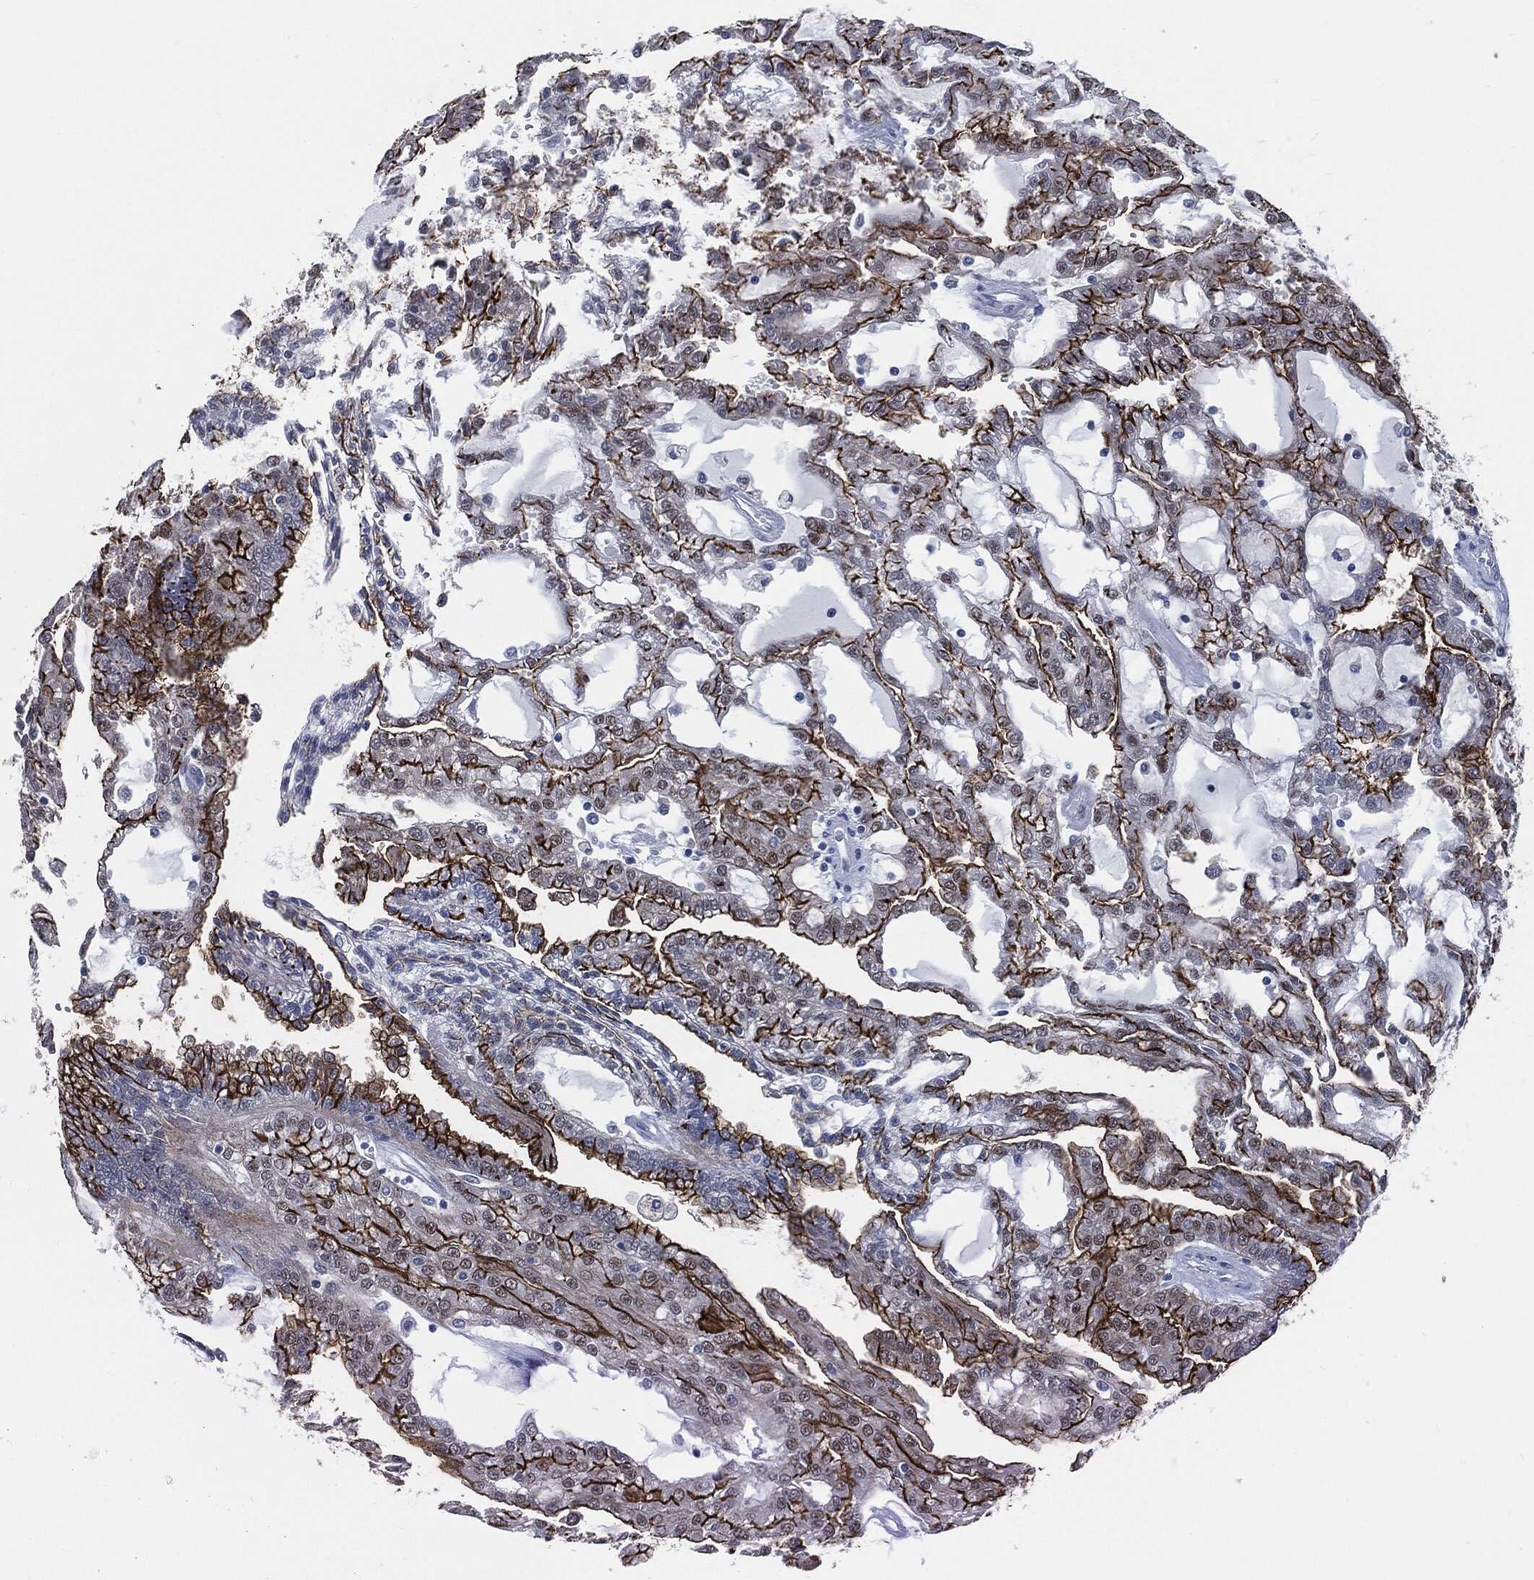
{"staining": {"intensity": "strong", "quantity": "25%-75%", "location": "cytoplasmic/membranous"}, "tissue": "renal cancer", "cell_type": "Tumor cells", "image_type": "cancer", "snomed": [{"axis": "morphology", "description": "Adenocarcinoma, NOS"}, {"axis": "topography", "description": "Kidney"}], "caption": "Immunohistochemistry (IHC) of human renal cancer (adenocarcinoma) demonstrates high levels of strong cytoplasmic/membranous positivity in about 25%-75% of tumor cells.", "gene": "PROM1", "patient": {"sex": "male", "age": 63}}